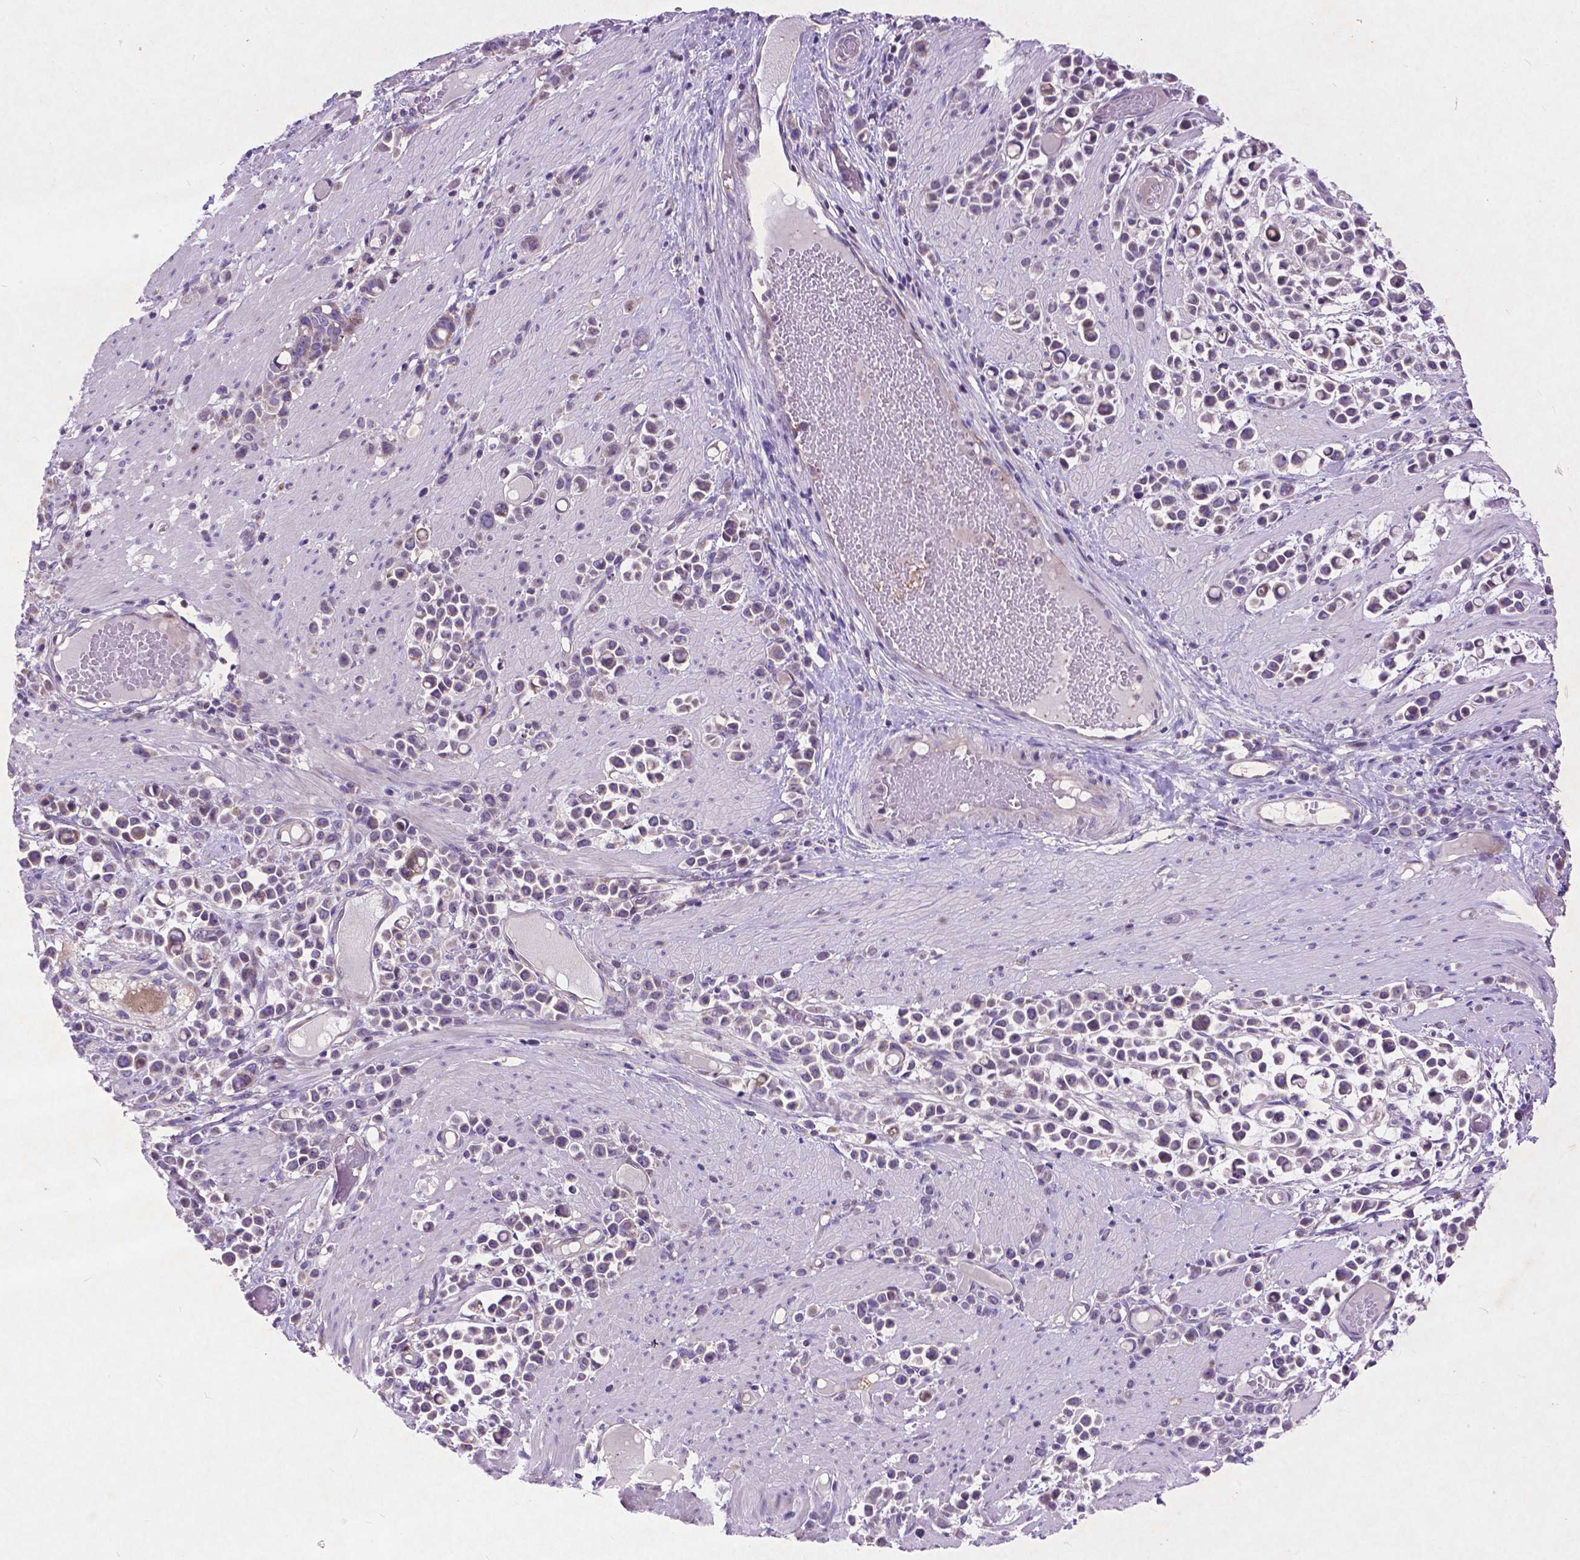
{"staining": {"intensity": "weak", "quantity": "25%-75%", "location": "cytoplasmic/membranous"}, "tissue": "stomach cancer", "cell_type": "Tumor cells", "image_type": "cancer", "snomed": [{"axis": "morphology", "description": "Adenocarcinoma, NOS"}, {"axis": "topography", "description": "Stomach"}], "caption": "Immunohistochemical staining of human stomach cancer exhibits low levels of weak cytoplasmic/membranous protein positivity in approximately 25%-75% of tumor cells.", "gene": "ATG4D", "patient": {"sex": "male", "age": 82}}